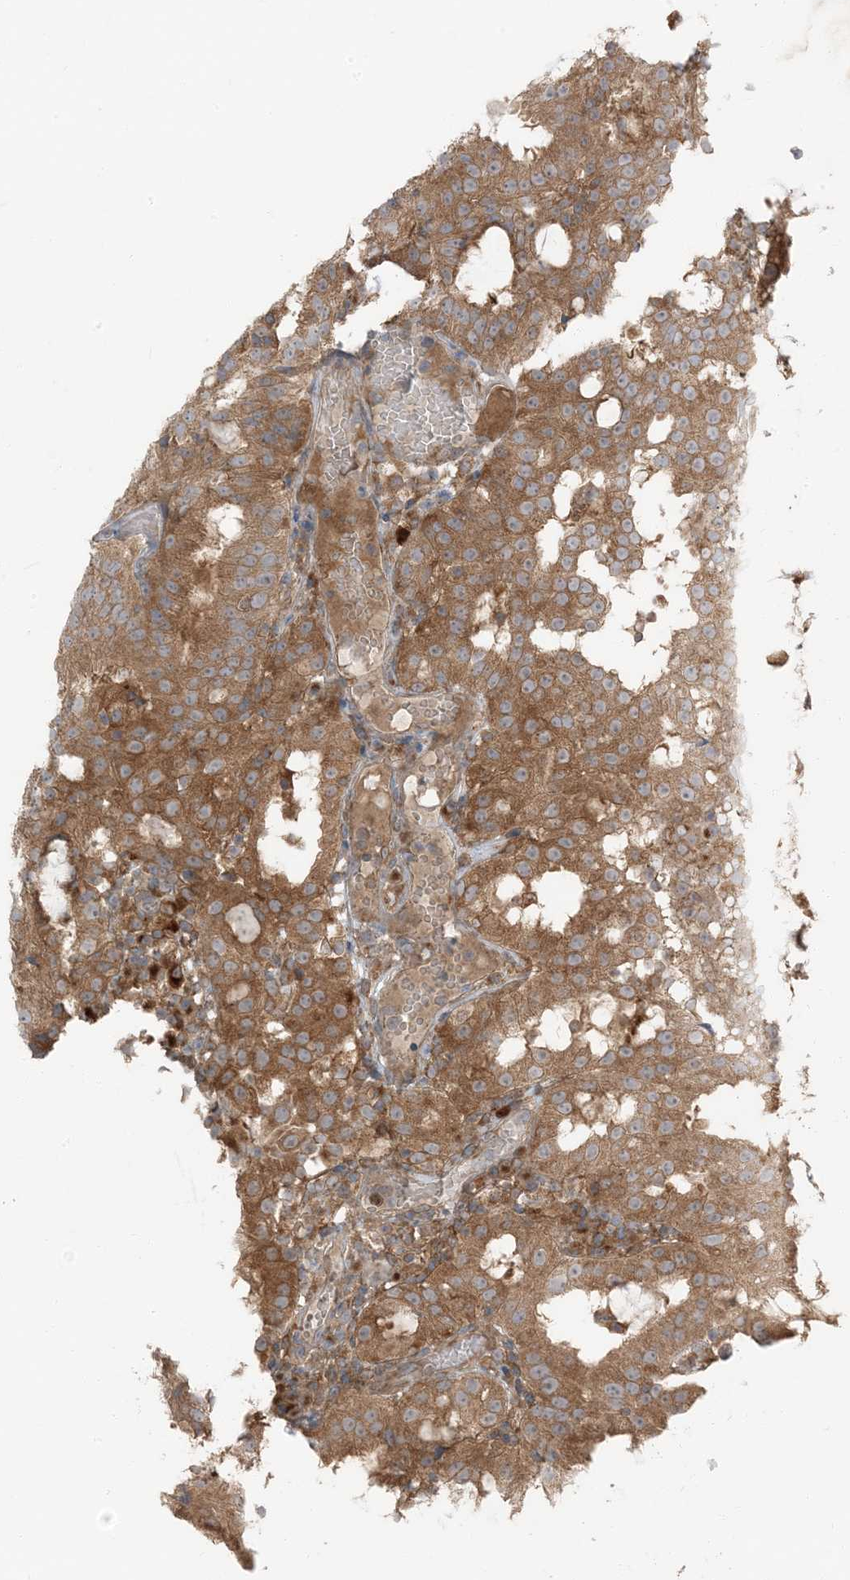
{"staining": {"intensity": "moderate", "quantity": ">75%", "location": "cytoplasmic/membranous"}, "tissue": "prostate cancer", "cell_type": "Tumor cells", "image_type": "cancer", "snomed": [{"axis": "morphology", "description": "Adenocarcinoma, Medium grade"}, {"axis": "topography", "description": "Prostate"}], "caption": "Immunohistochemical staining of prostate cancer reveals medium levels of moderate cytoplasmic/membranous positivity in approximately >75% of tumor cells.", "gene": "RAB3GAP1", "patient": {"sex": "male", "age": 88}}